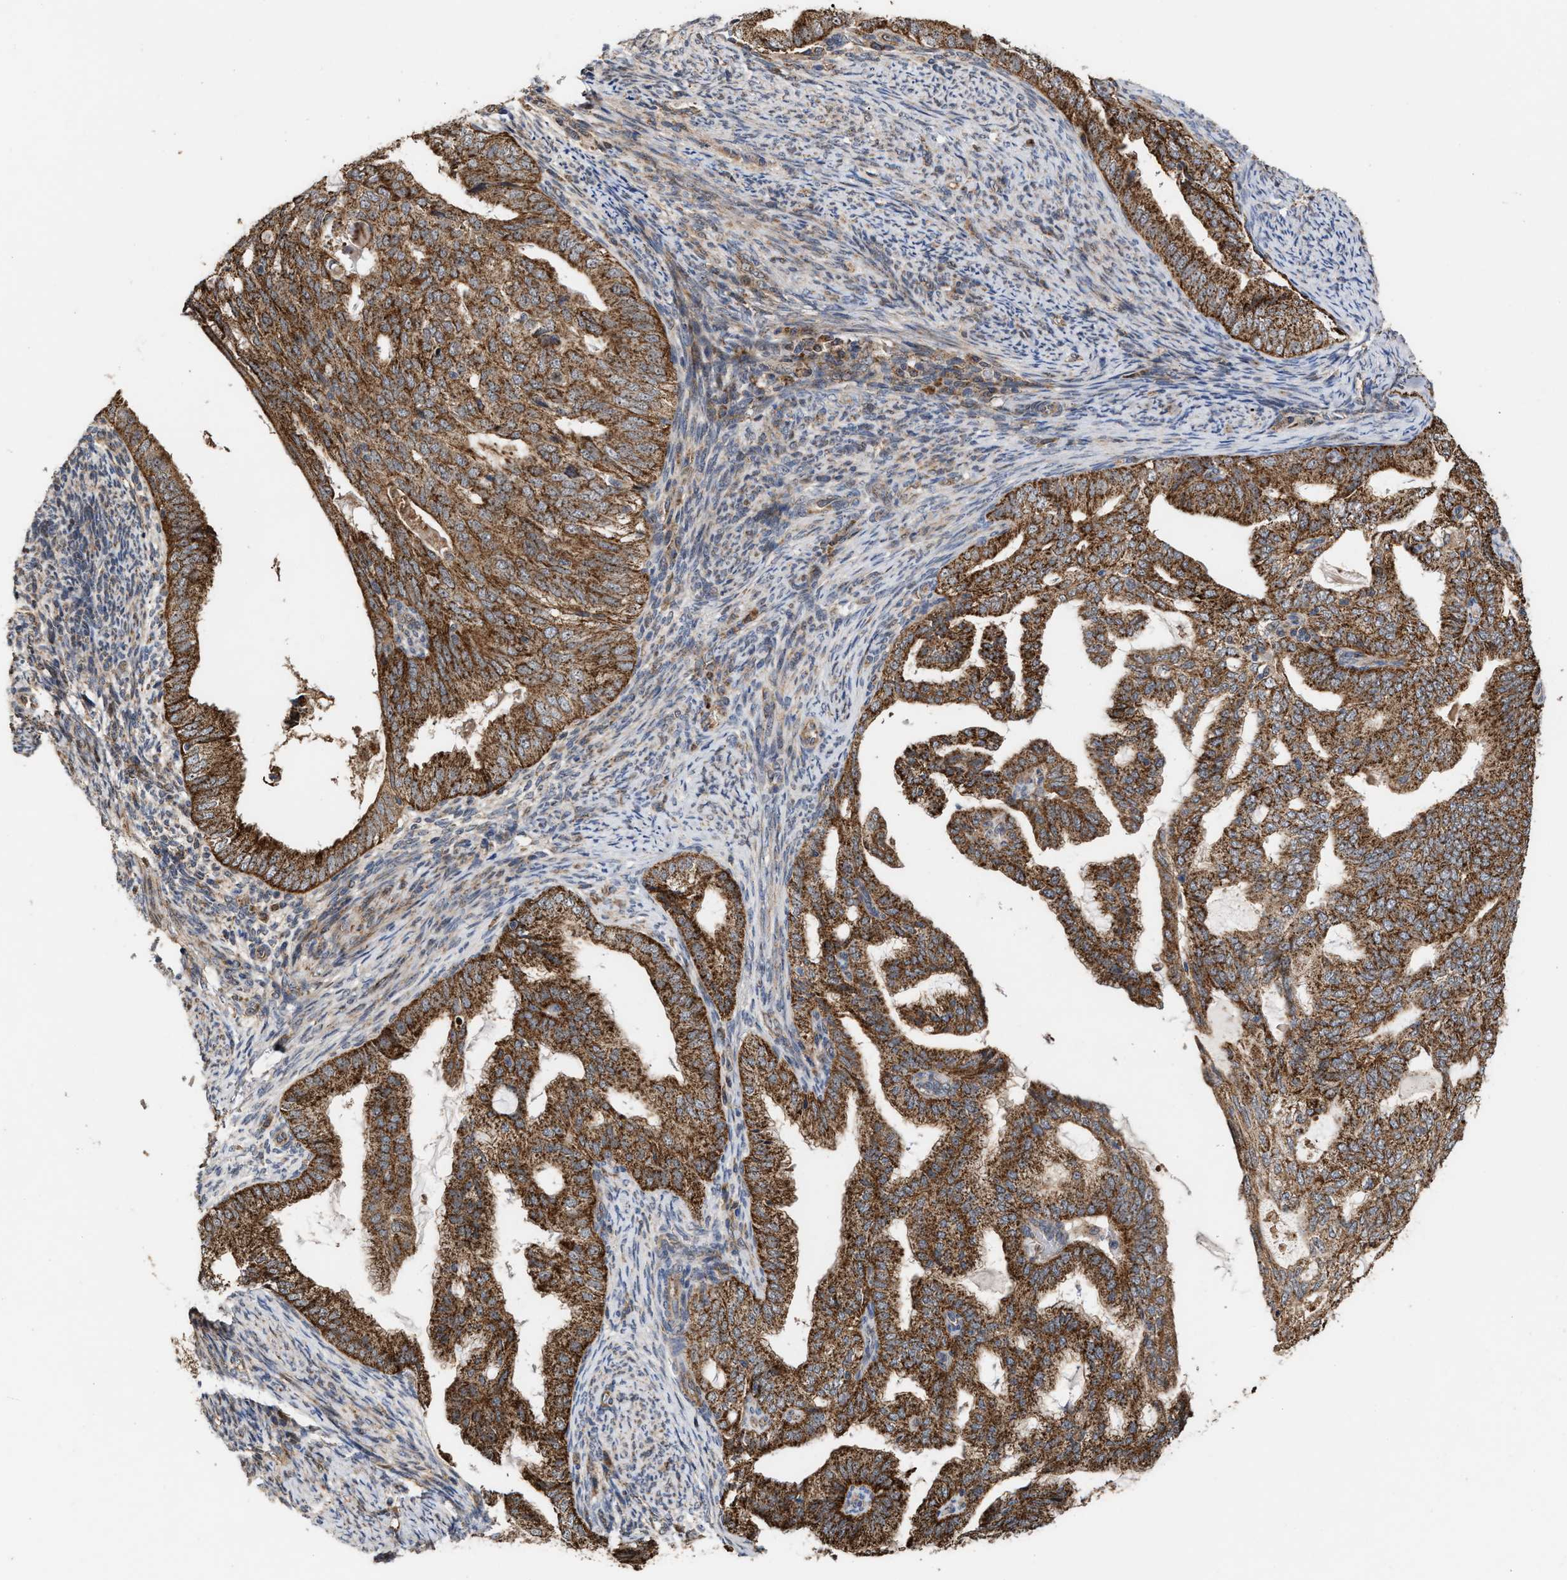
{"staining": {"intensity": "strong", "quantity": ">75%", "location": "cytoplasmic/membranous"}, "tissue": "endometrial cancer", "cell_type": "Tumor cells", "image_type": "cancer", "snomed": [{"axis": "morphology", "description": "Adenocarcinoma, NOS"}, {"axis": "topography", "description": "Endometrium"}], "caption": "DAB (3,3'-diaminobenzidine) immunohistochemical staining of human adenocarcinoma (endometrial) reveals strong cytoplasmic/membranous protein positivity in approximately >75% of tumor cells.", "gene": "EXOSC2", "patient": {"sex": "female", "age": 58}}